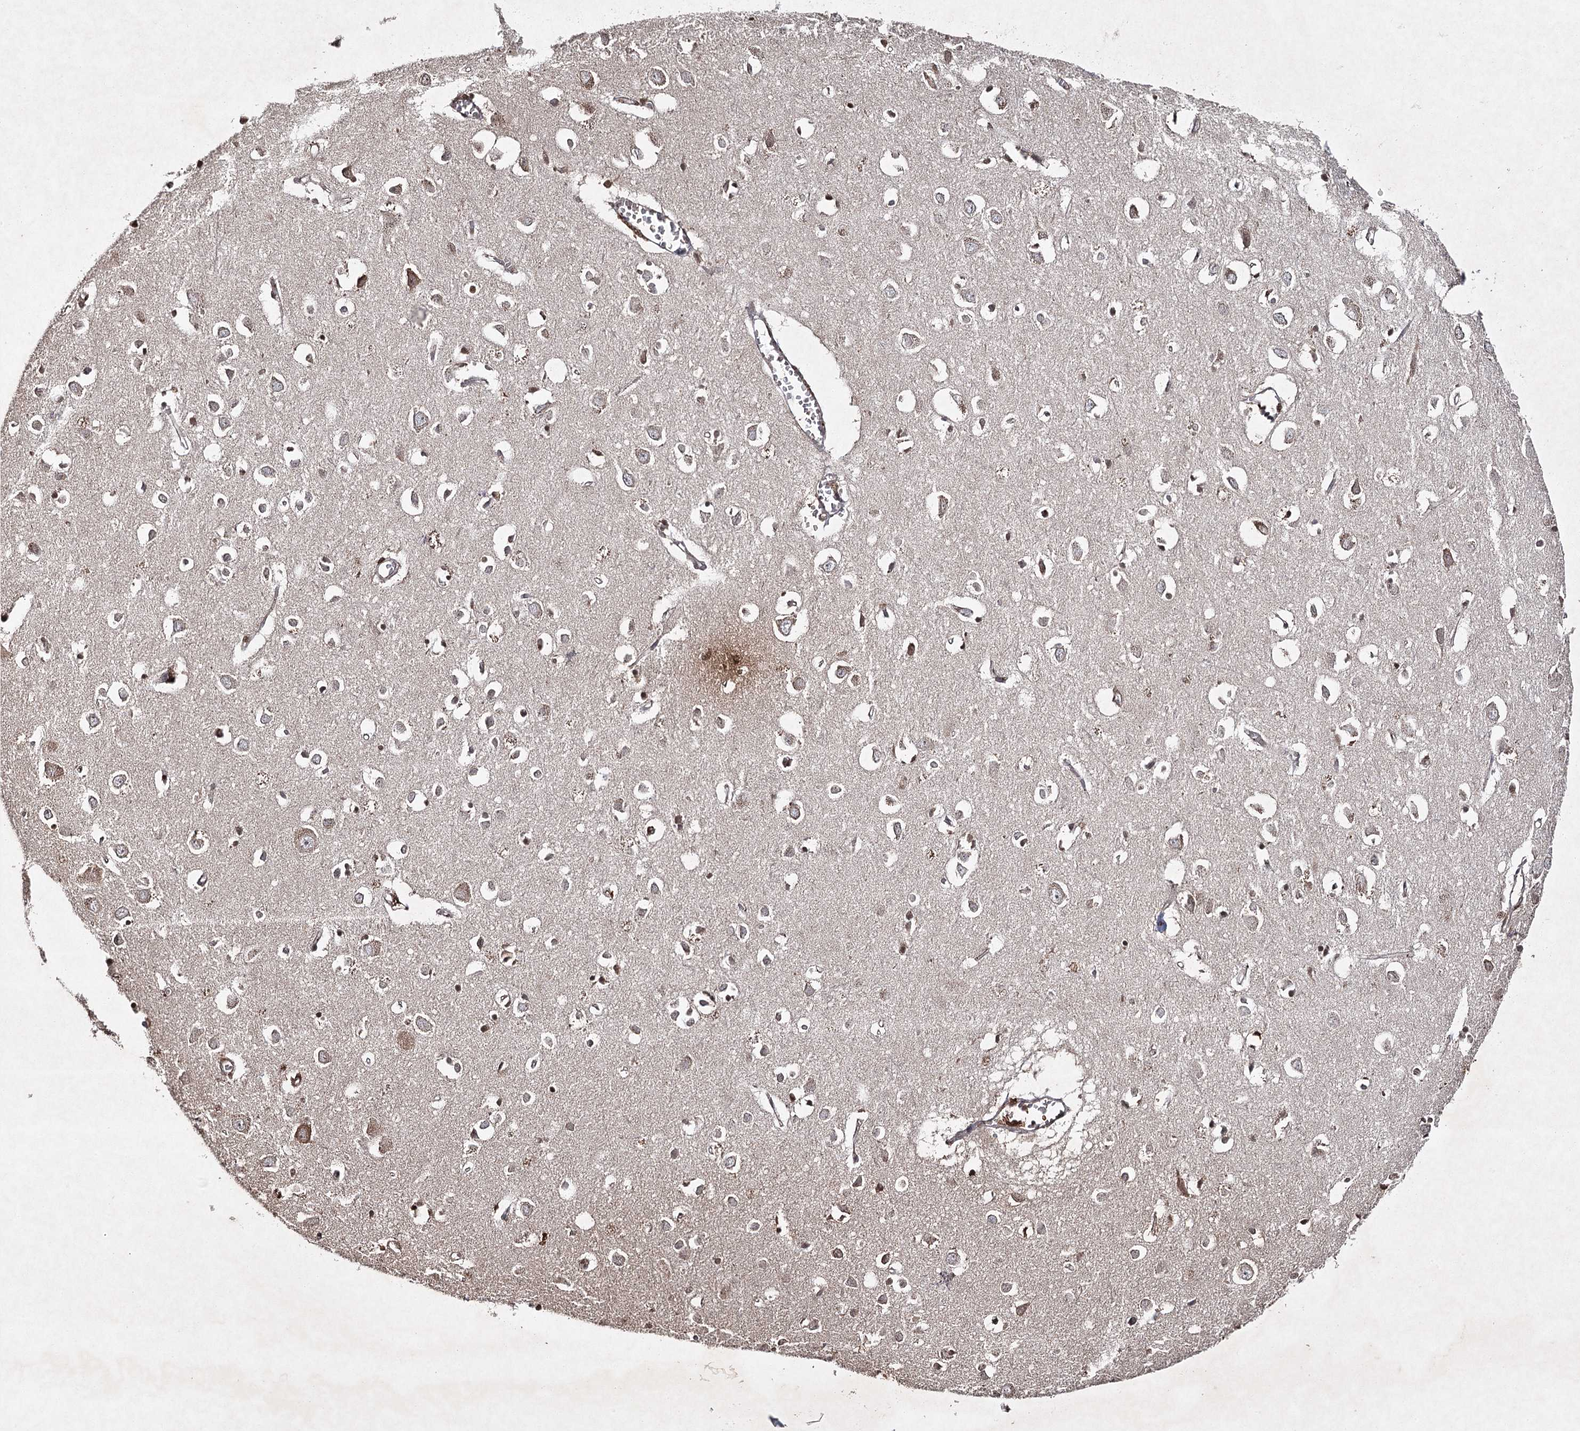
{"staining": {"intensity": "moderate", "quantity": ">75%", "location": "cytoplasmic/membranous"}, "tissue": "cerebral cortex", "cell_type": "Endothelial cells", "image_type": "normal", "snomed": [{"axis": "morphology", "description": "Normal tissue, NOS"}, {"axis": "topography", "description": "Cerebral cortex"}], "caption": "IHC photomicrograph of benign human cerebral cortex stained for a protein (brown), which displays medium levels of moderate cytoplasmic/membranous positivity in approximately >75% of endothelial cells.", "gene": "CYP2B6", "patient": {"sex": "female", "age": 64}}